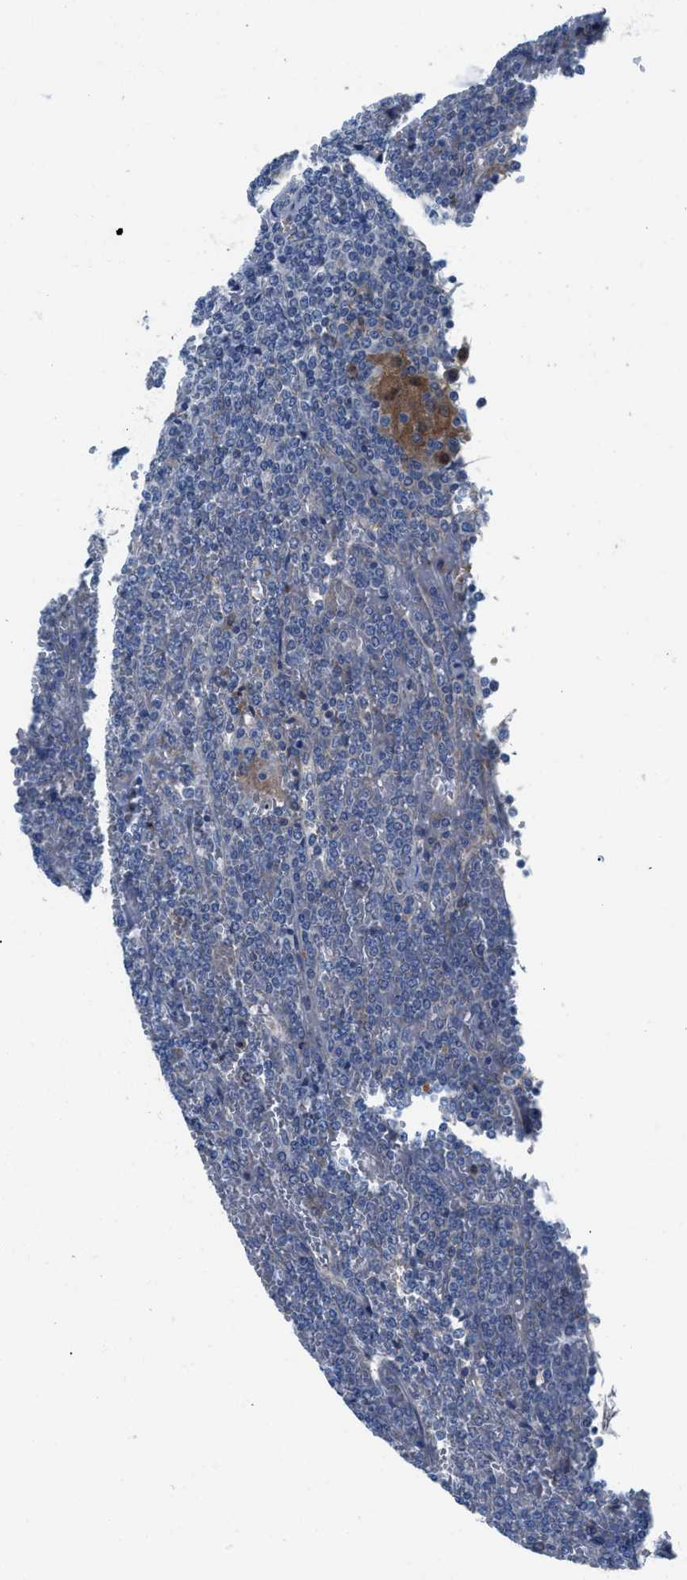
{"staining": {"intensity": "negative", "quantity": "none", "location": "none"}, "tissue": "lymphoma", "cell_type": "Tumor cells", "image_type": "cancer", "snomed": [{"axis": "morphology", "description": "Malignant lymphoma, non-Hodgkin's type, Low grade"}, {"axis": "topography", "description": "Spleen"}], "caption": "A photomicrograph of human low-grade malignant lymphoma, non-Hodgkin's type is negative for staining in tumor cells.", "gene": "HPX", "patient": {"sex": "female", "age": 19}}